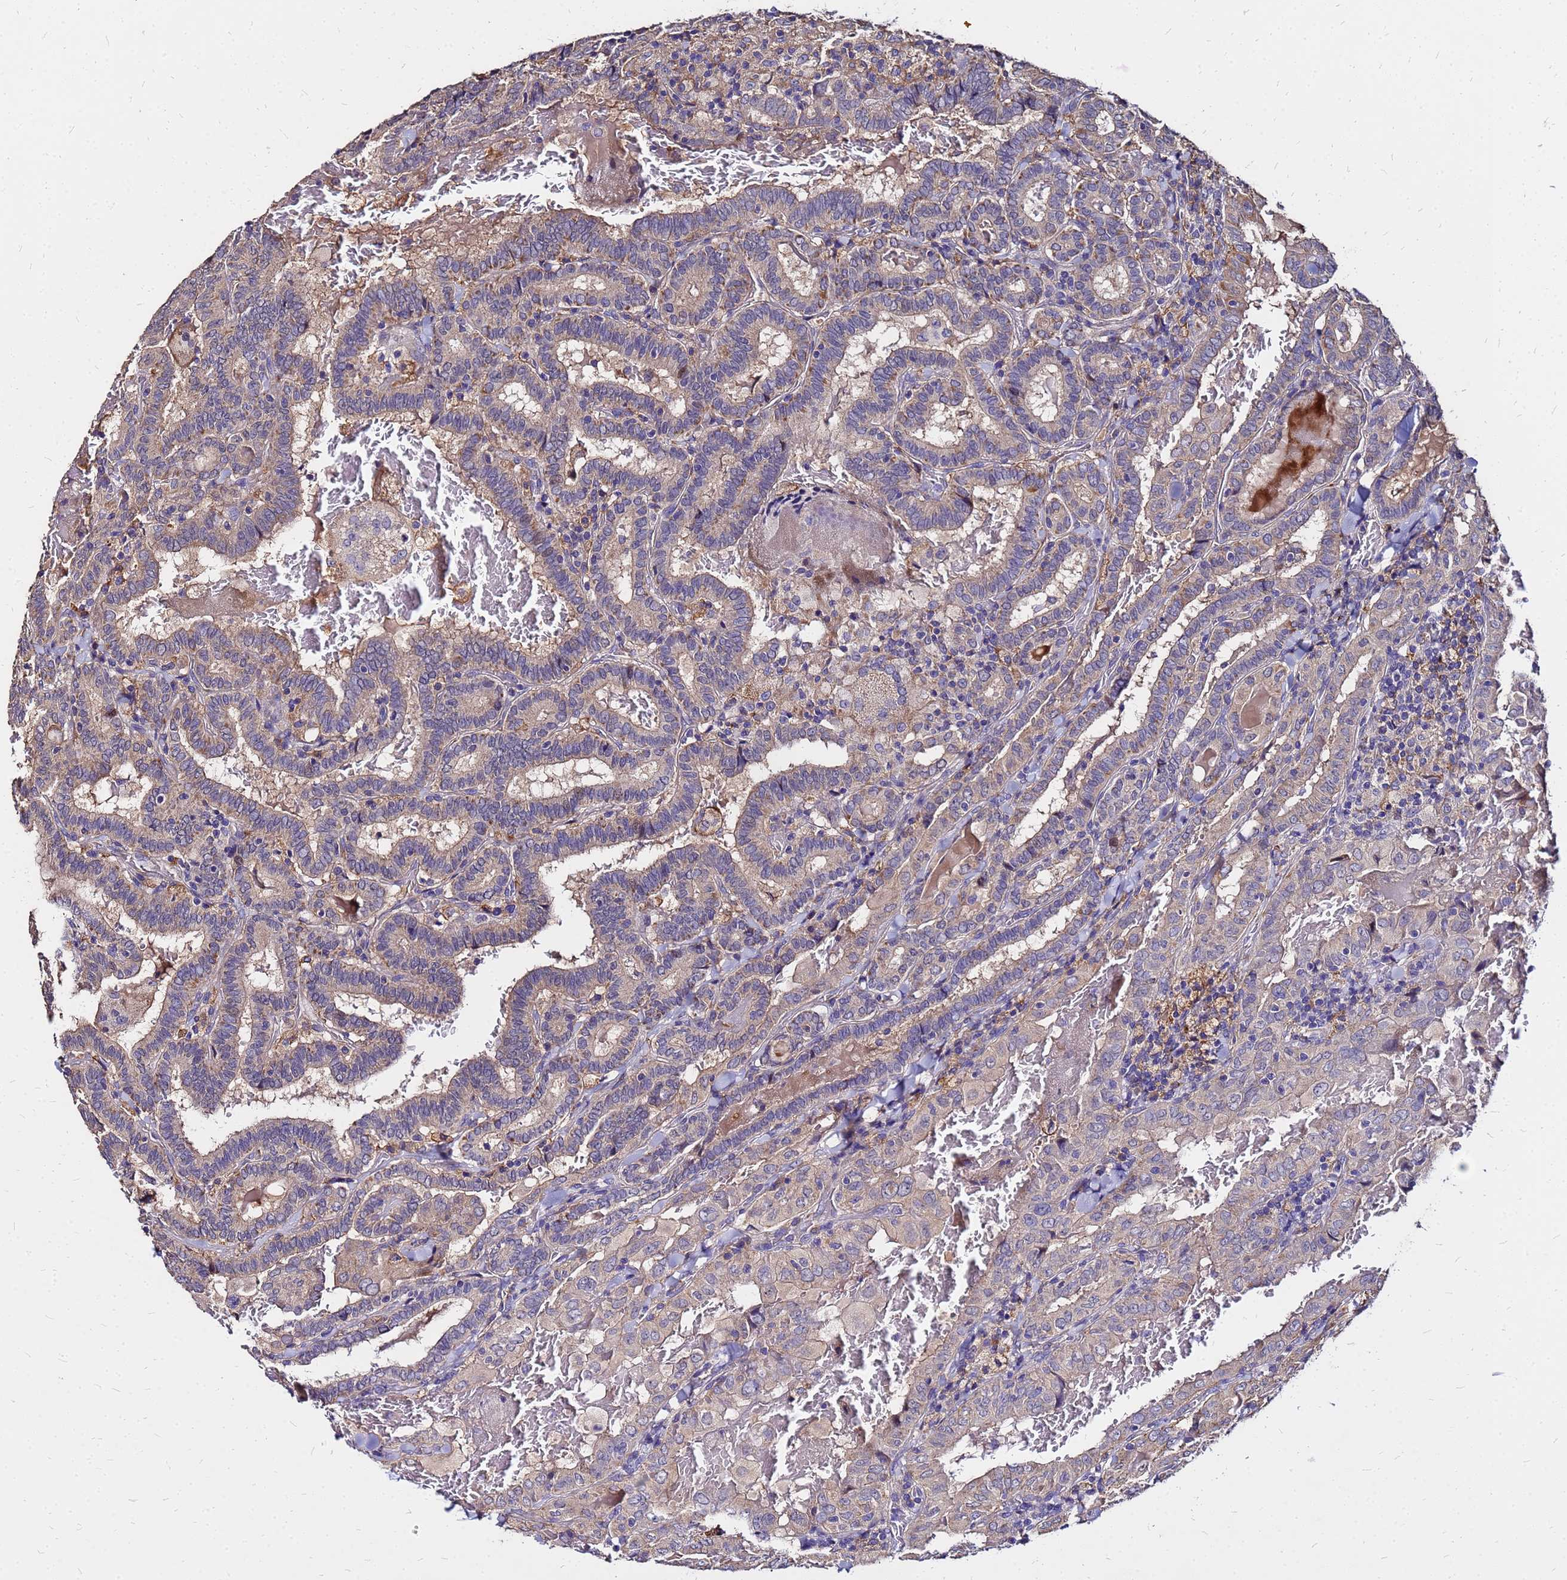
{"staining": {"intensity": "weak", "quantity": "25%-75%", "location": "cytoplasmic/membranous"}, "tissue": "thyroid cancer", "cell_type": "Tumor cells", "image_type": "cancer", "snomed": [{"axis": "morphology", "description": "Papillary adenocarcinoma, NOS"}, {"axis": "topography", "description": "Thyroid gland"}], "caption": "Thyroid cancer (papillary adenocarcinoma) stained with DAB immunohistochemistry (IHC) displays low levels of weak cytoplasmic/membranous expression in about 25%-75% of tumor cells.", "gene": "ARHGEF5", "patient": {"sex": "female", "age": 72}}